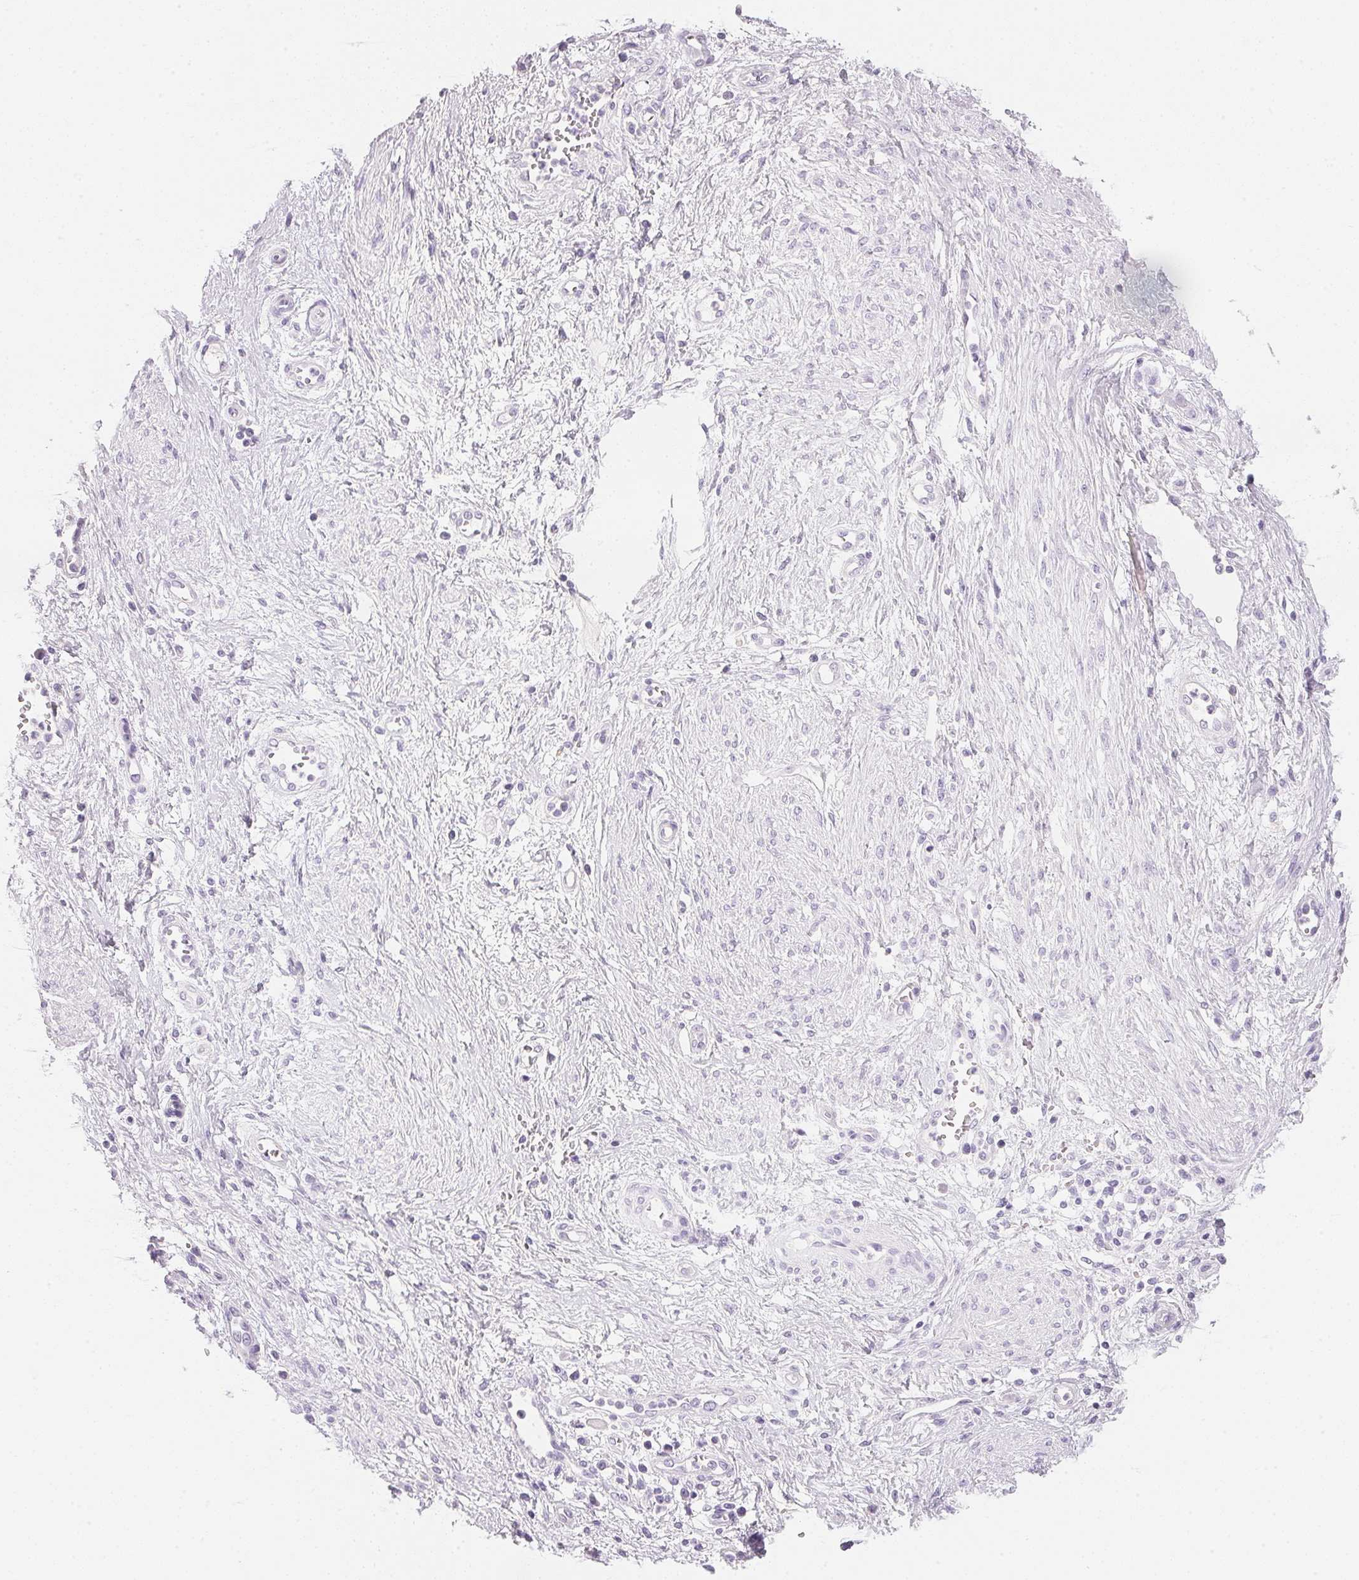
{"staining": {"intensity": "negative", "quantity": "none", "location": "none"}, "tissue": "cervical cancer", "cell_type": "Tumor cells", "image_type": "cancer", "snomed": [{"axis": "morphology", "description": "Squamous cell carcinoma, NOS"}, {"axis": "topography", "description": "Cervix"}], "caption": "There is no significant expression in tumor cells of cervical cancer. (Brightfield microscopy of DAB (3,3'-diaminobenzidine) immunohistochemistry (IHC) at high magnification).", "gene": "ACP3", "patient": {"sex": "female", "age": 36}}